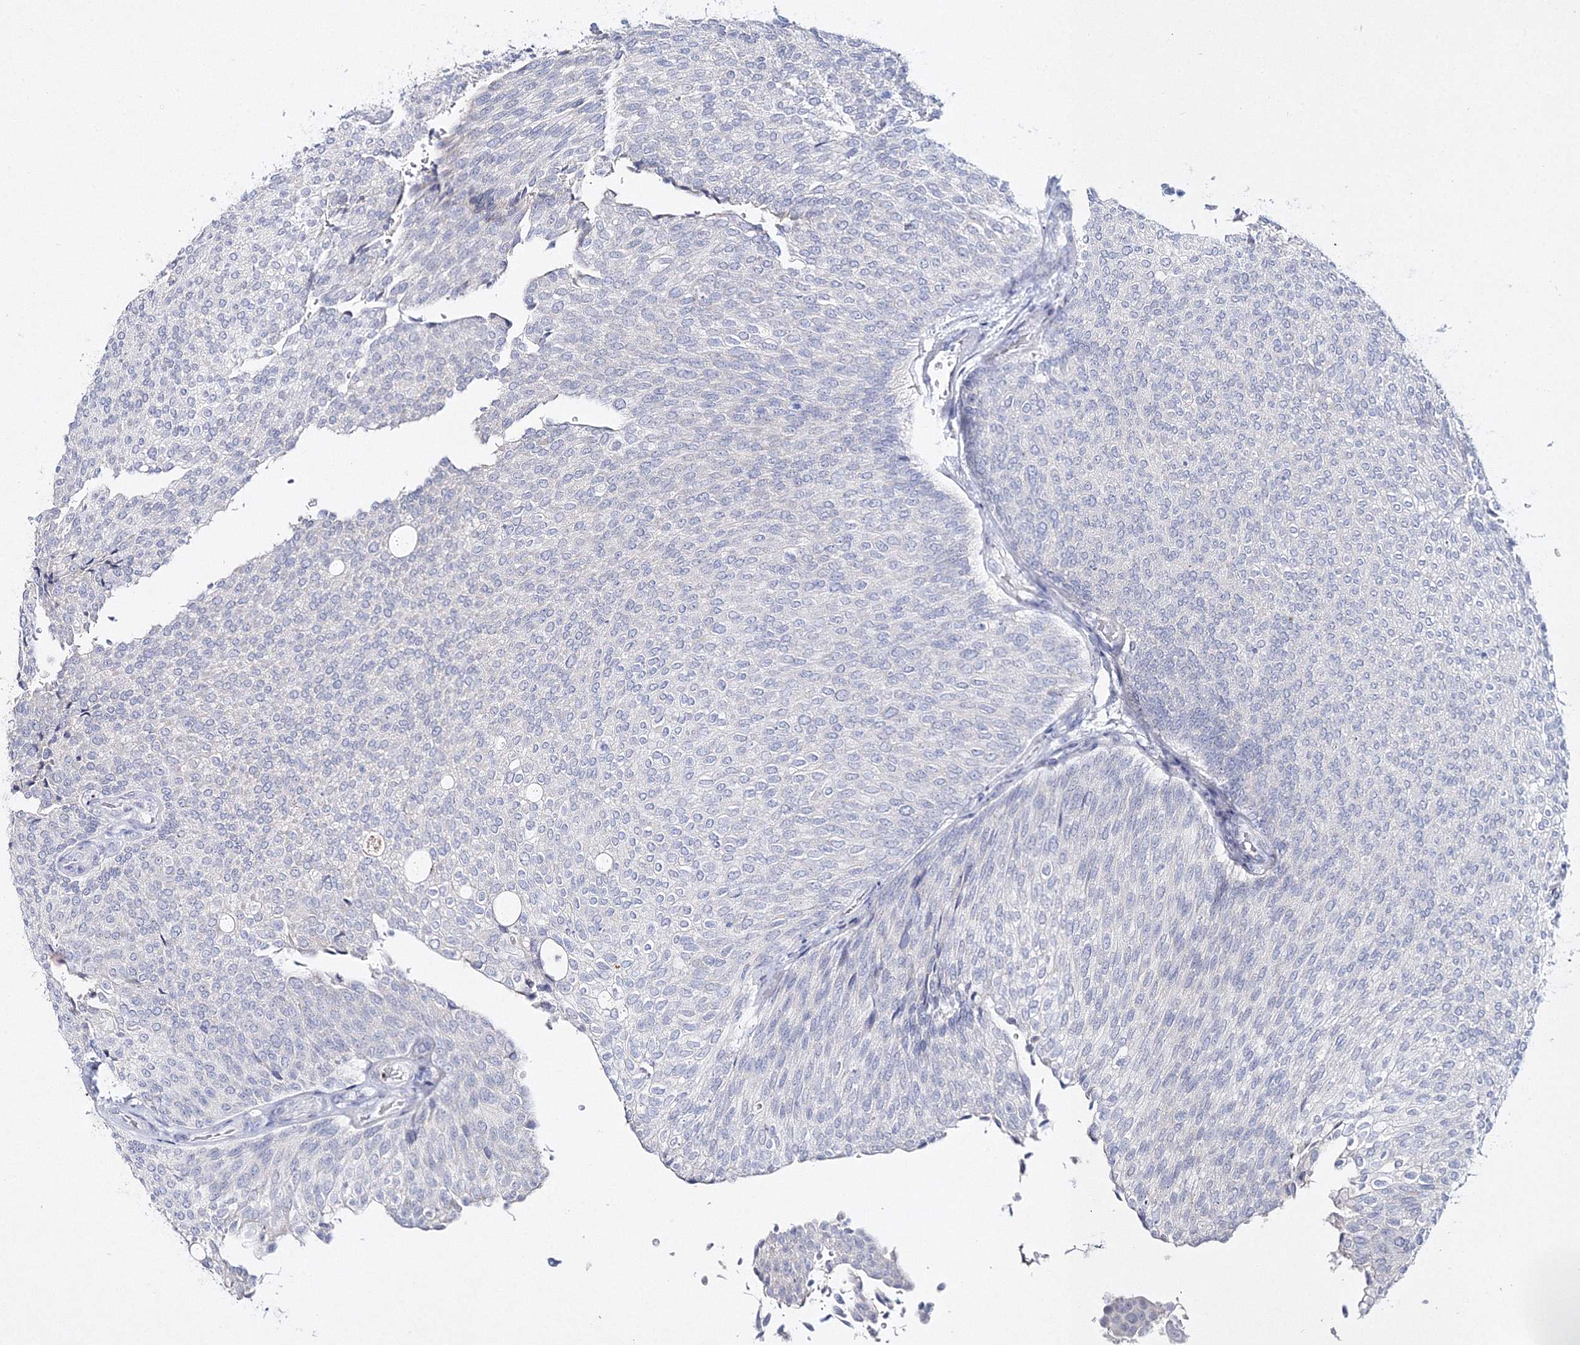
{"staining": {"intensity": "negative", "quantity": "none", "location": "none"}, "tissue": "urothelial cancer", "cell_type": "Tumor cells", "image_type": "cancer", "snomed": [{"axis": "morphology", "description": "Urothelial carcinoma, Low grade"}, {"axis": "topography", "description": "Urinary bladder"}], "caption": "High magnification brightfield microscopy of low-grade urothelial carcinoma stained with DAB (3,3'-diaminobenzidine) (brown) and counterstained with hematoxylin (blue): tumor cells show no significant staining.", "gene": "NEU4", "patient": {"sex": "female", "age": 79}}